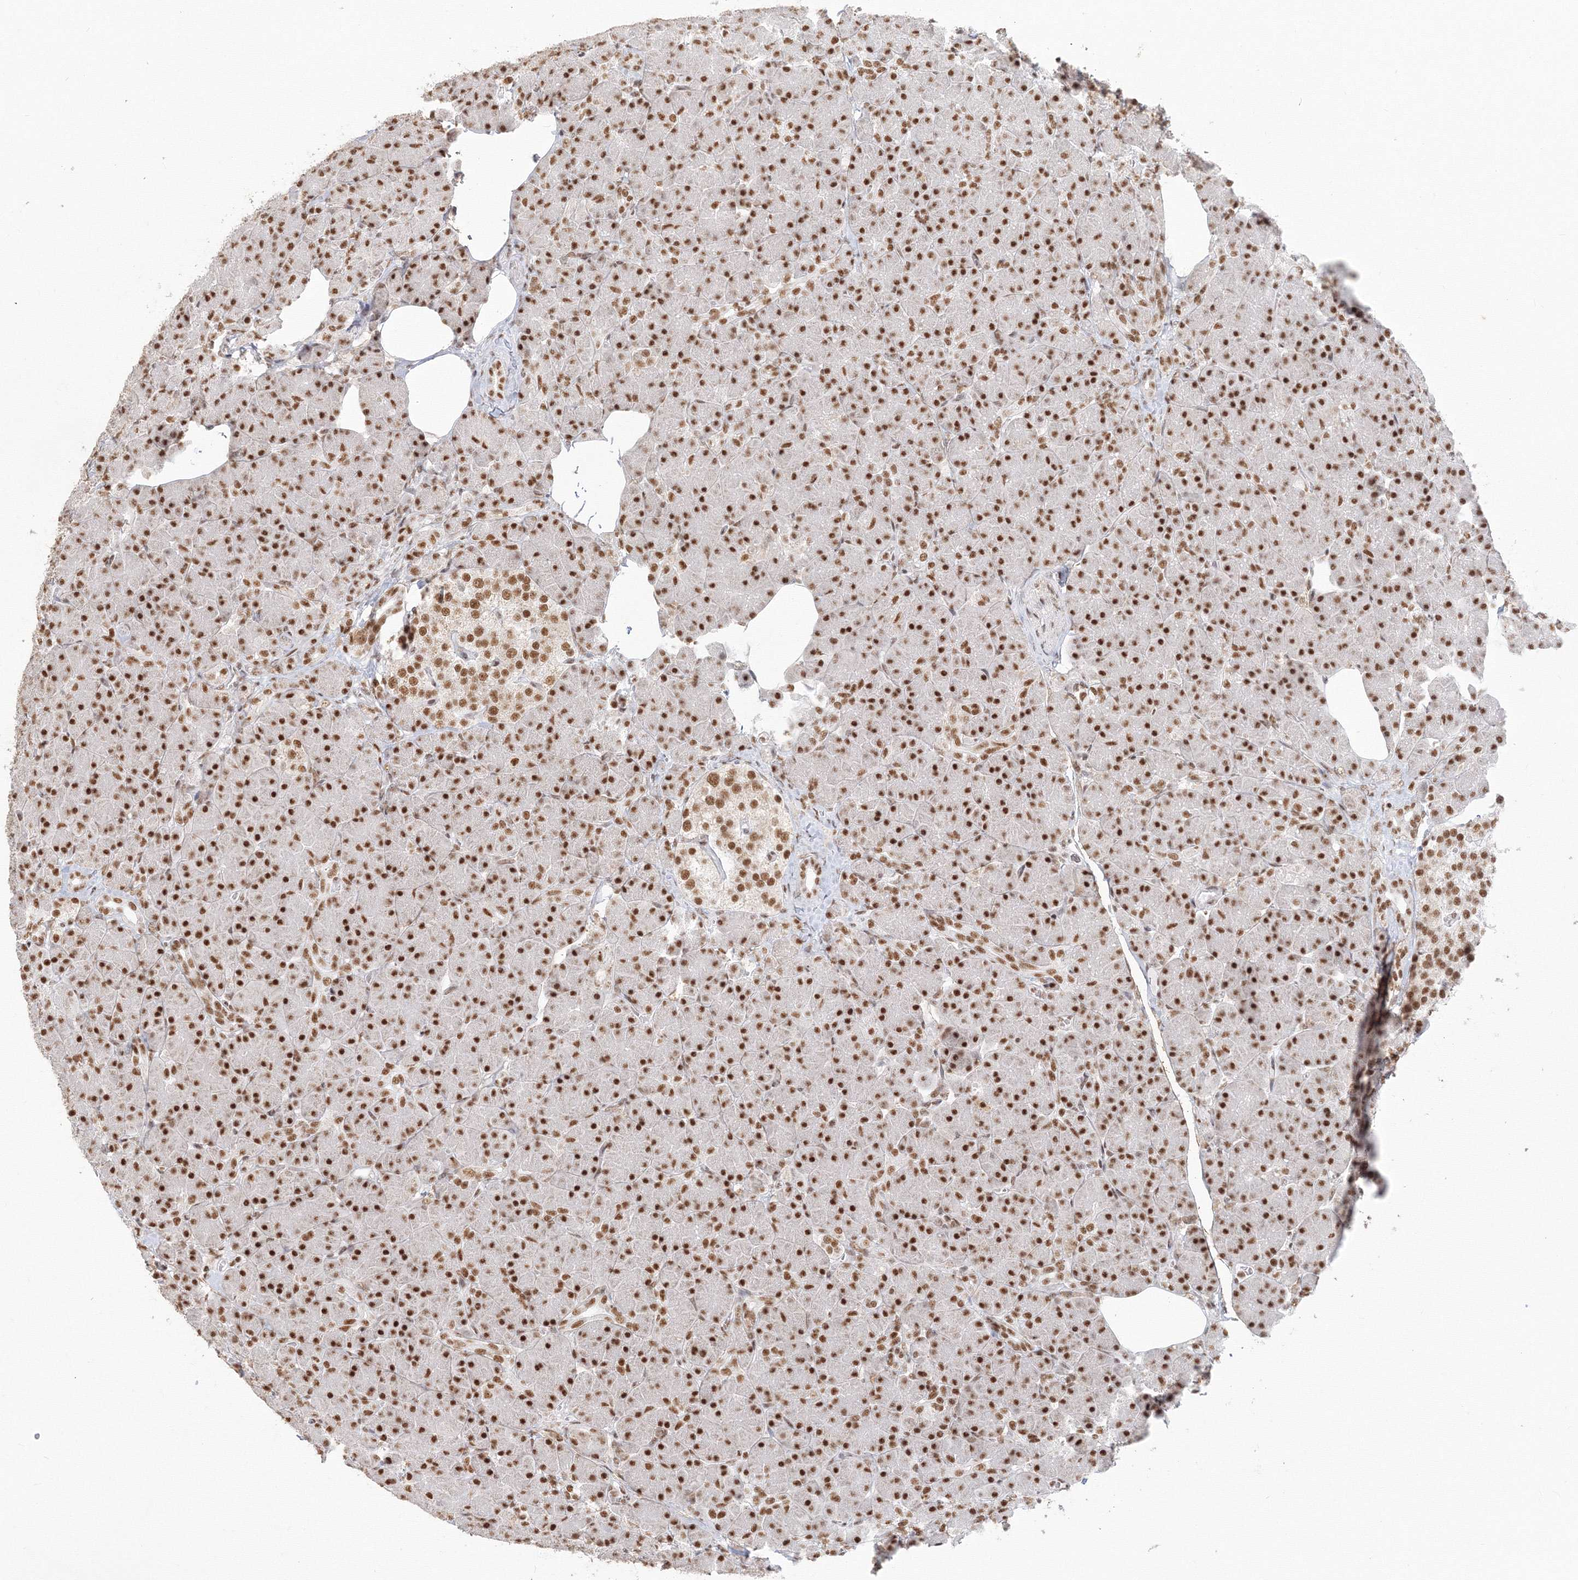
{"staining": {"intensity": "strong", "quantity": ">75%", "location": "nuclear"}, "tissue": "pancreas", "cell_type": "Exocrine glandular cells", "image_type": "normal", "snomed": [{"axis": "morphology", "description": "Normal tissue, NOS"}, {"axis": "topography", "description": "Pancreas"}], "caption": "Immunohistochemical staining of unremarkable human pancreas shows >75% levels of strong nuclear protein positivity in approximately >75% of exocrine glandular cells.", "gene": "PPP4R2", "patient": {"sex": "female", "age": 43}}